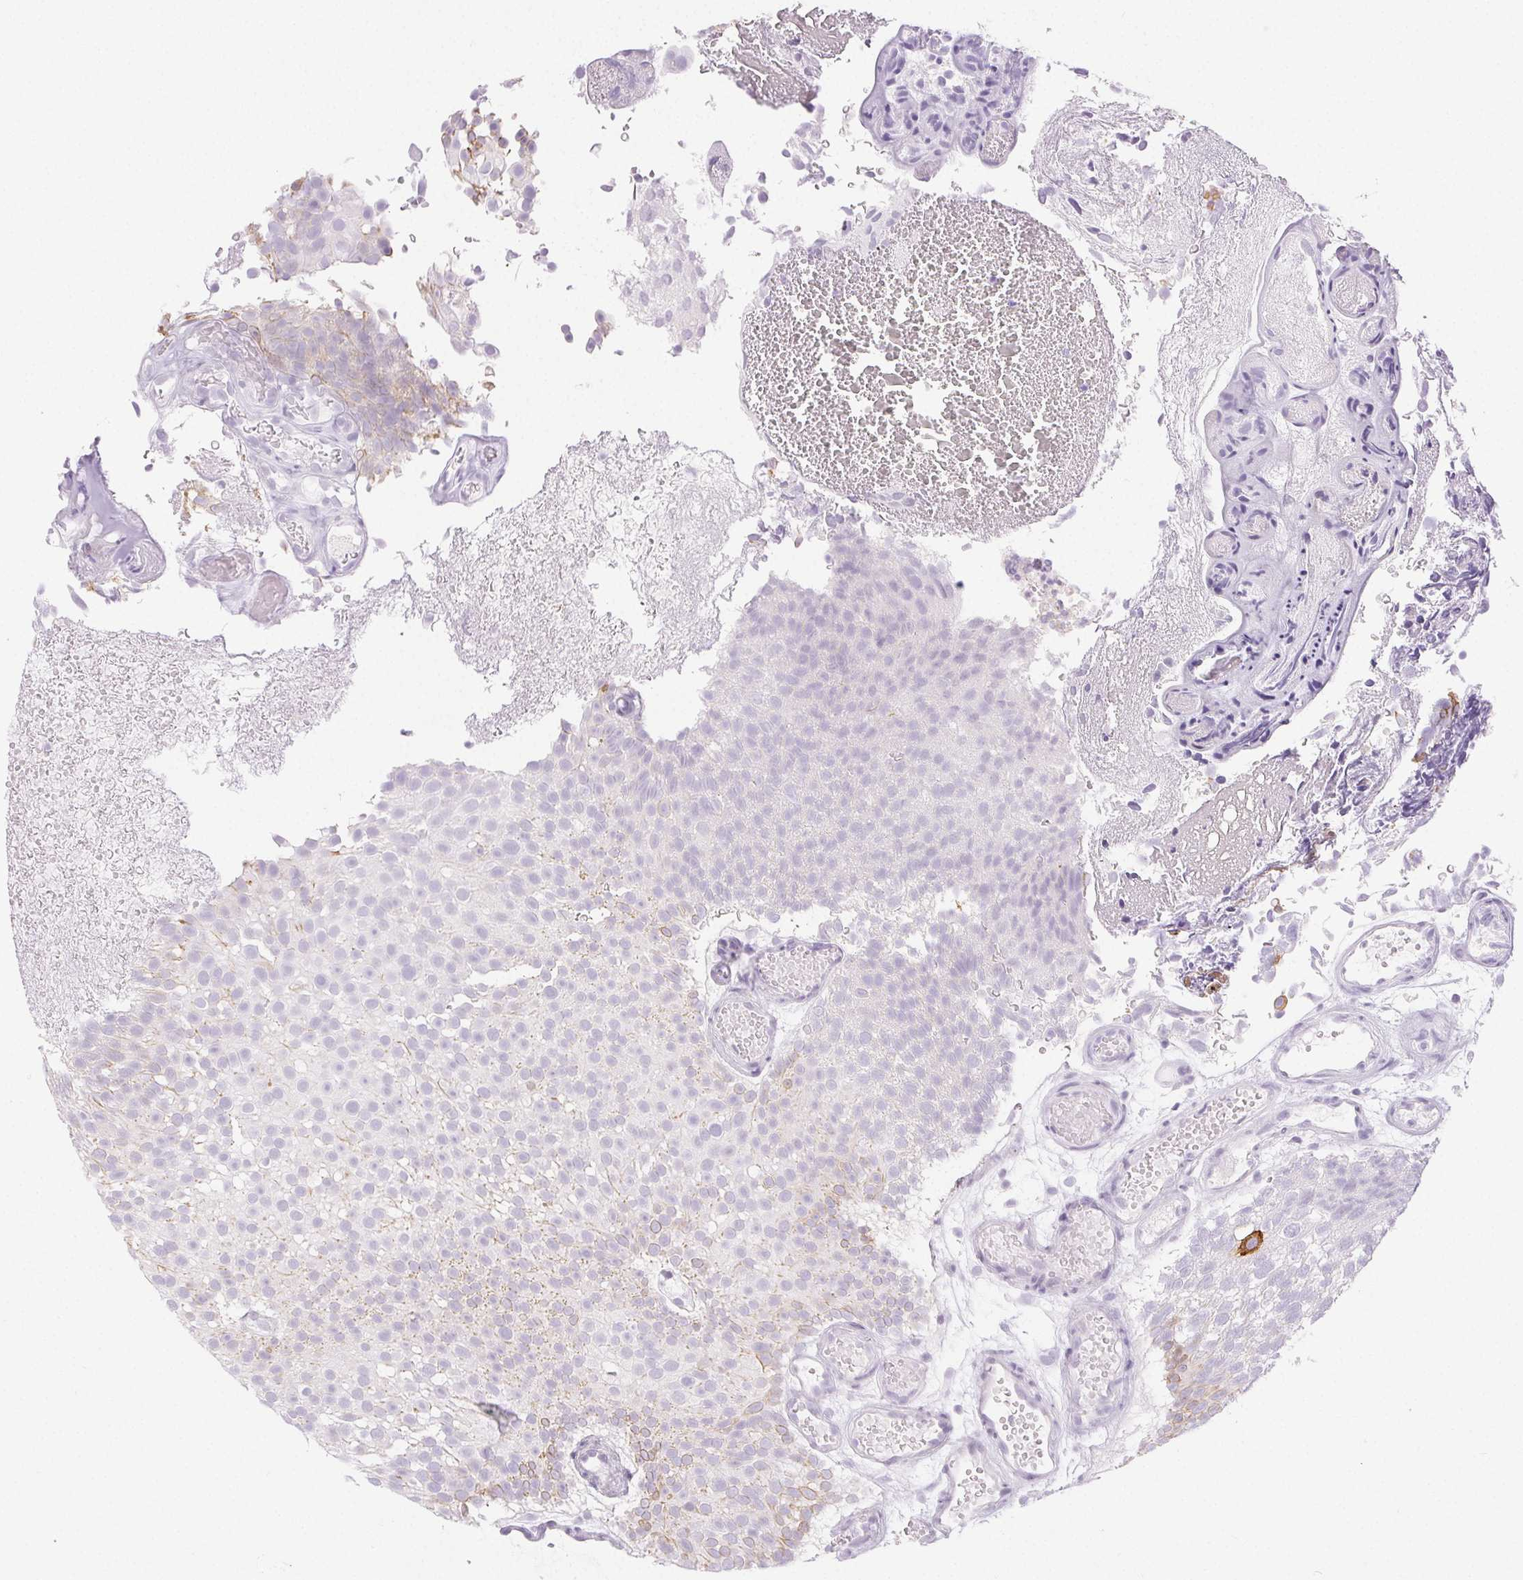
{"staining": {"intensity": "negative", "quantity": "none", "location": "none"}, "tissue": "urothelial cancer", "cell_type": "Tumor cells", "image_type": "cancer", "snomed": [{"axis": "morphology", "description": "Urothelial carcinoma, Low grade"}, {"axis": "topography", "description": "Urinary bladder"}], "caption": "IHC photomicrograph of urothelial cancer stained for a protein (brown), which reveals no staining in tumor cells.", "gene": "PI3", "patient": {"sex": "male", "age": 78}}